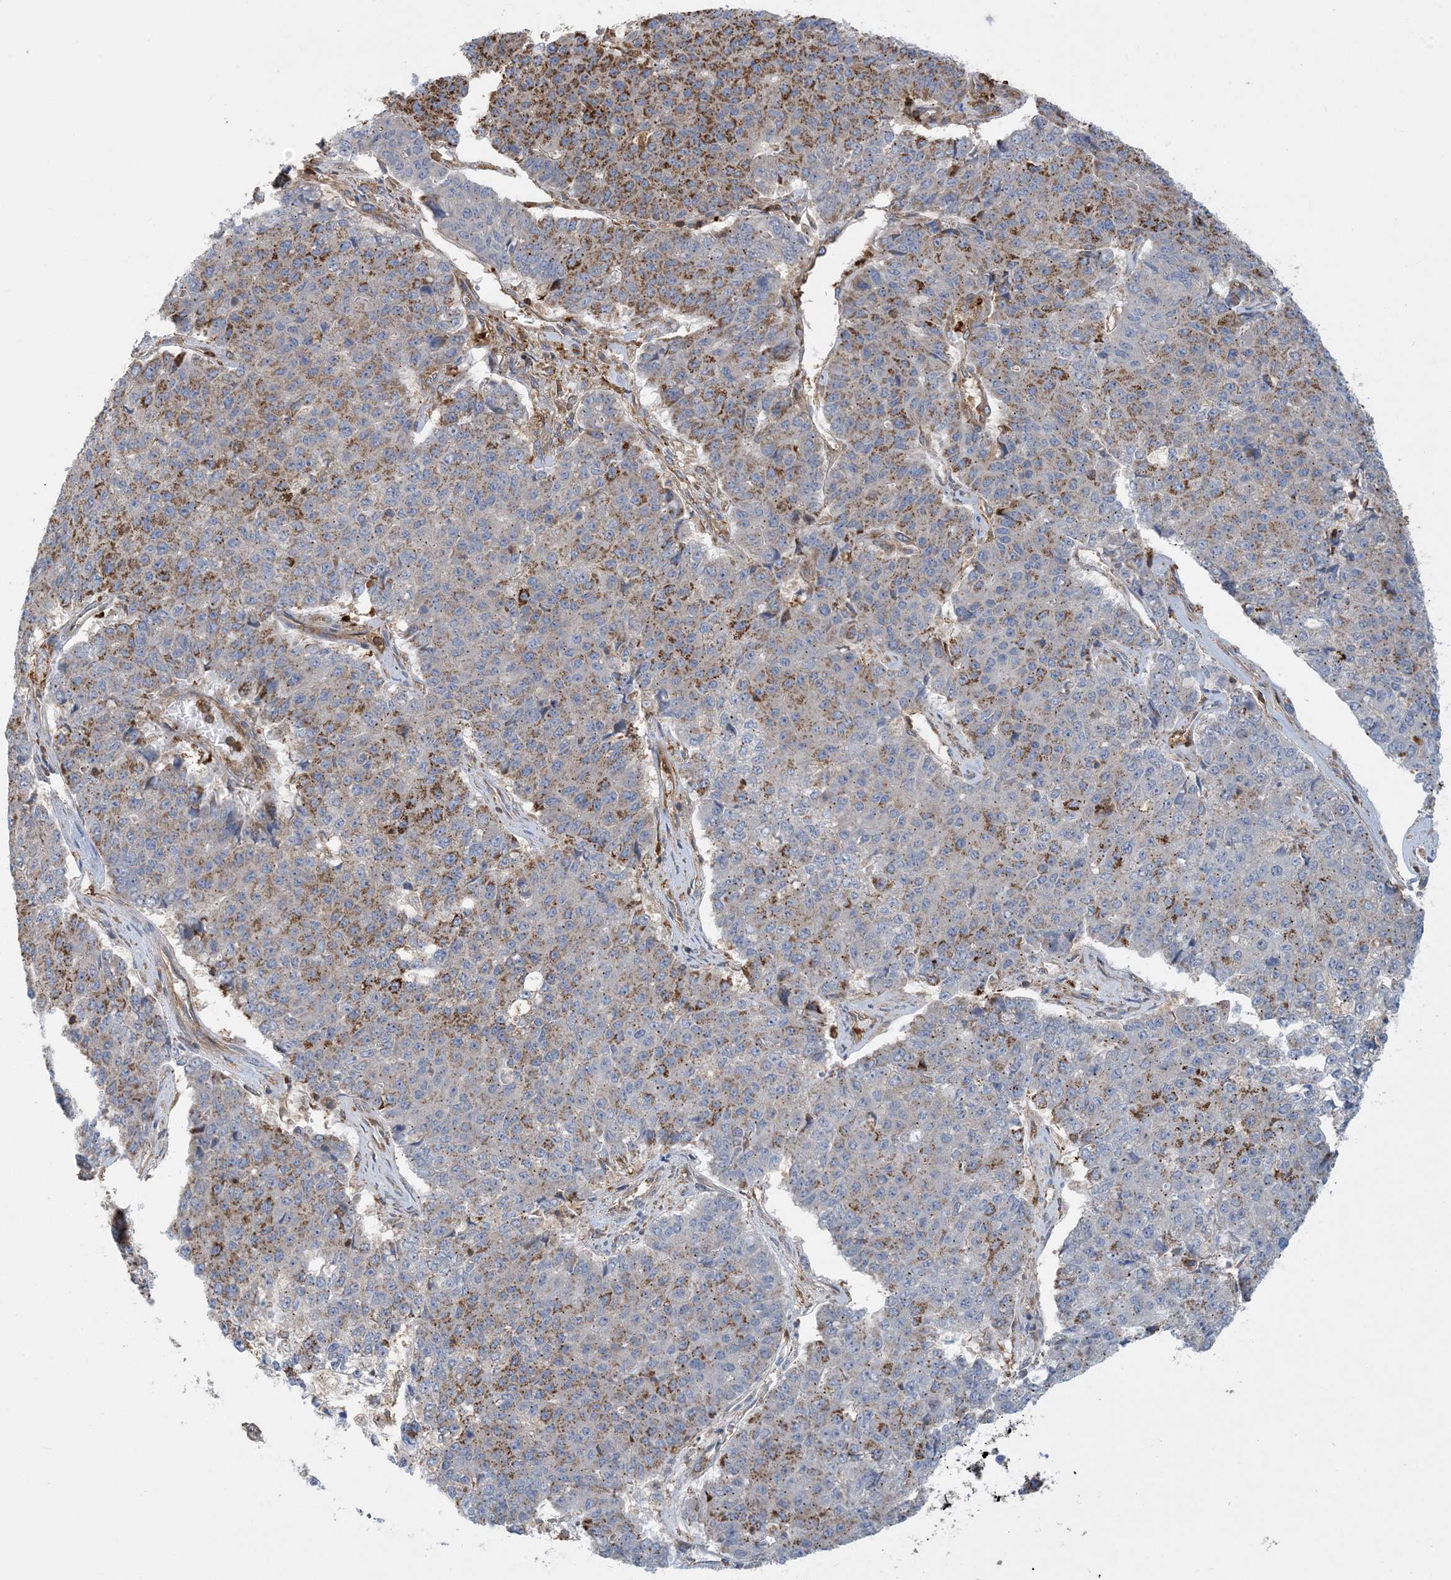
{"staining": {"intensity": "strong", "quantity": "25%-75%", "location": "cytoplasmic/membranous"}, "tissue": "pancreatic cancer", "cell_type": "Tumor cells", "image_type": "cancer", "snomed": [{"axis": "morphology", "description": "Adenocarcinoma, NOS"}, {"axis": "topography", "description": "Pancreas"}], "caption": "DAB (3,3'-diaminobenzidine) immunohistochemical staining of pancreatic cancer demonstrates strong cytoplasmic/membranous protein staining in about 25%-75% of tumor cells. The staining was performed using DAB (3,3'-diaminobenzidine), with brown indicating positive protein expression. Nuclei are stained blue with hematoxylin.", "gene": "SFMBT2", "patient": {"sex": "male", "age": 50}}